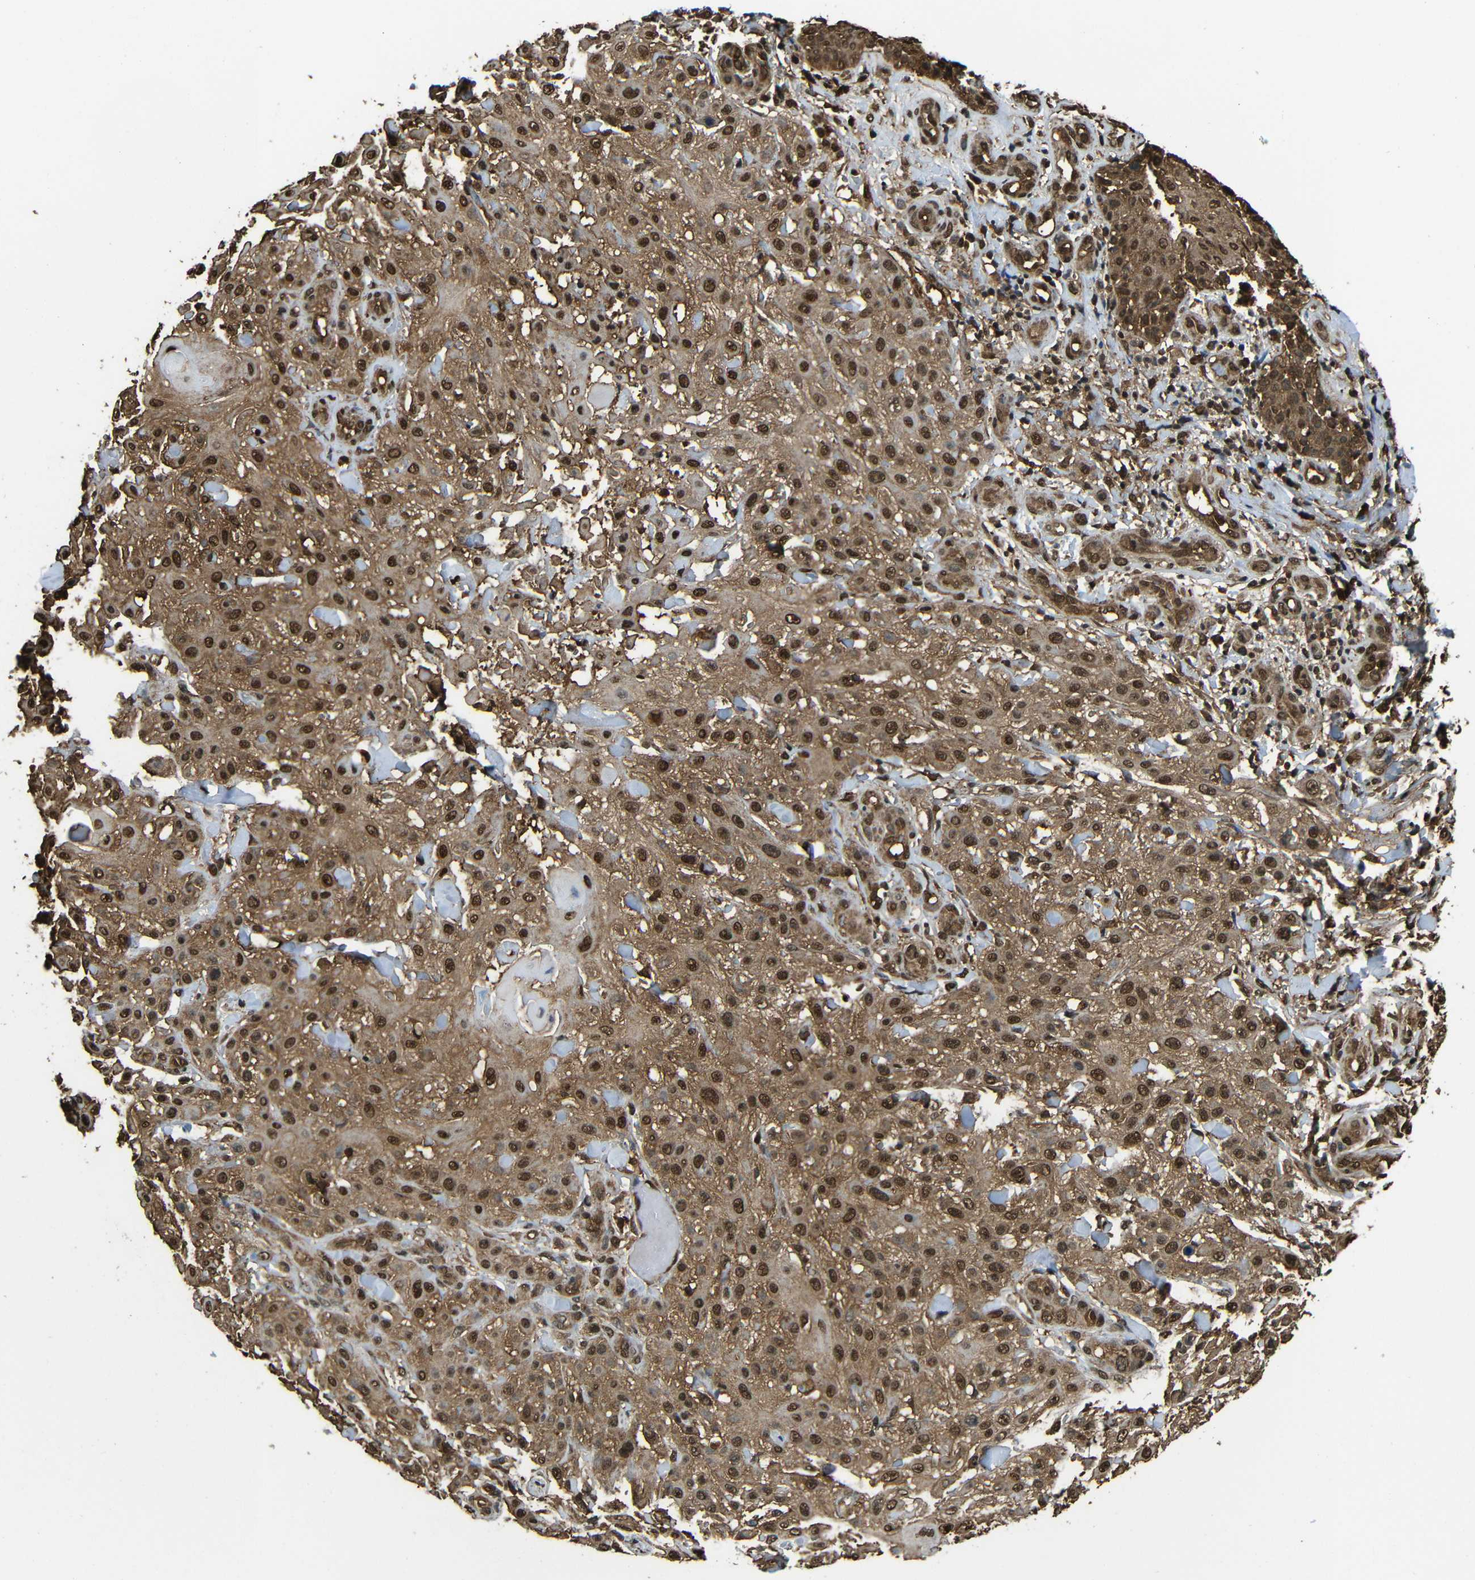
{"staining": {"intensity": "strong", "quantity": ">75%", "location": "cytoplasmic/membranous,nuclear"}, "tissue": "skin cancer", "cell_type": "Tumor cells", "image_type": "cancer", "snomed": [{"axis": "morphology", "description": "Squamous cell carcinoma, NOS"}, {"axis": "topography", "description": "Skin"}], "caption": "Immunohistochemistry image of skin cancer (squamous cell carcinoma) stained for a protein (brown), which shows high levels of strong cytoplasmic/membranous and nuclear positivity in approximately >75% of tumor cells.", "gene": "VCP", "patient": {"sex": "female", "age": 42}}